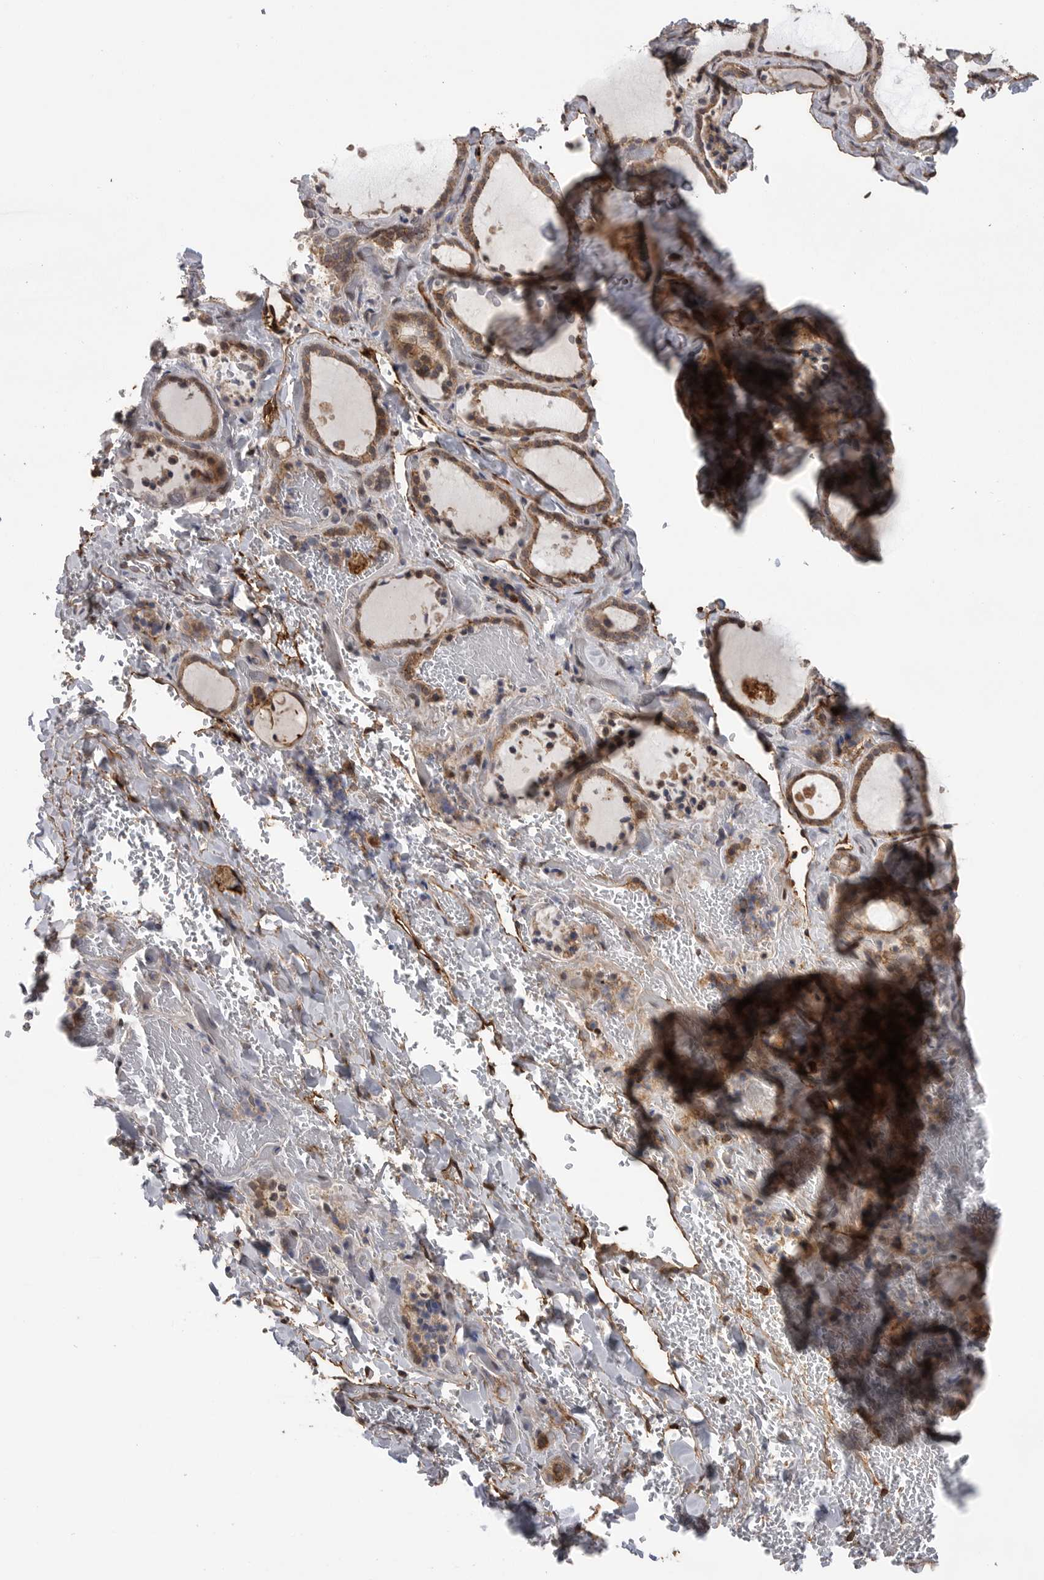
{"staining": {"intensity": "moderate", "quantity": ">75%", "location": "cytoplasmic/membranous"}, "tissue": "thyroid gland", "cell_type": "Glandular cells", "image_type": "normal", "snomed": [{"axis": "morphology", "description": "Normal tissue, NOS"}, {"axis": "topography", "description": "Thyroid gland"}], "caption": "Glandular cells demonstrate medium levels of moderate cytoplasmic/membranous positivity in about >75% of cells in normal thyroid gland.", "gene": "NECTIN1", "patient": {"sex": "female", "age": 44}}